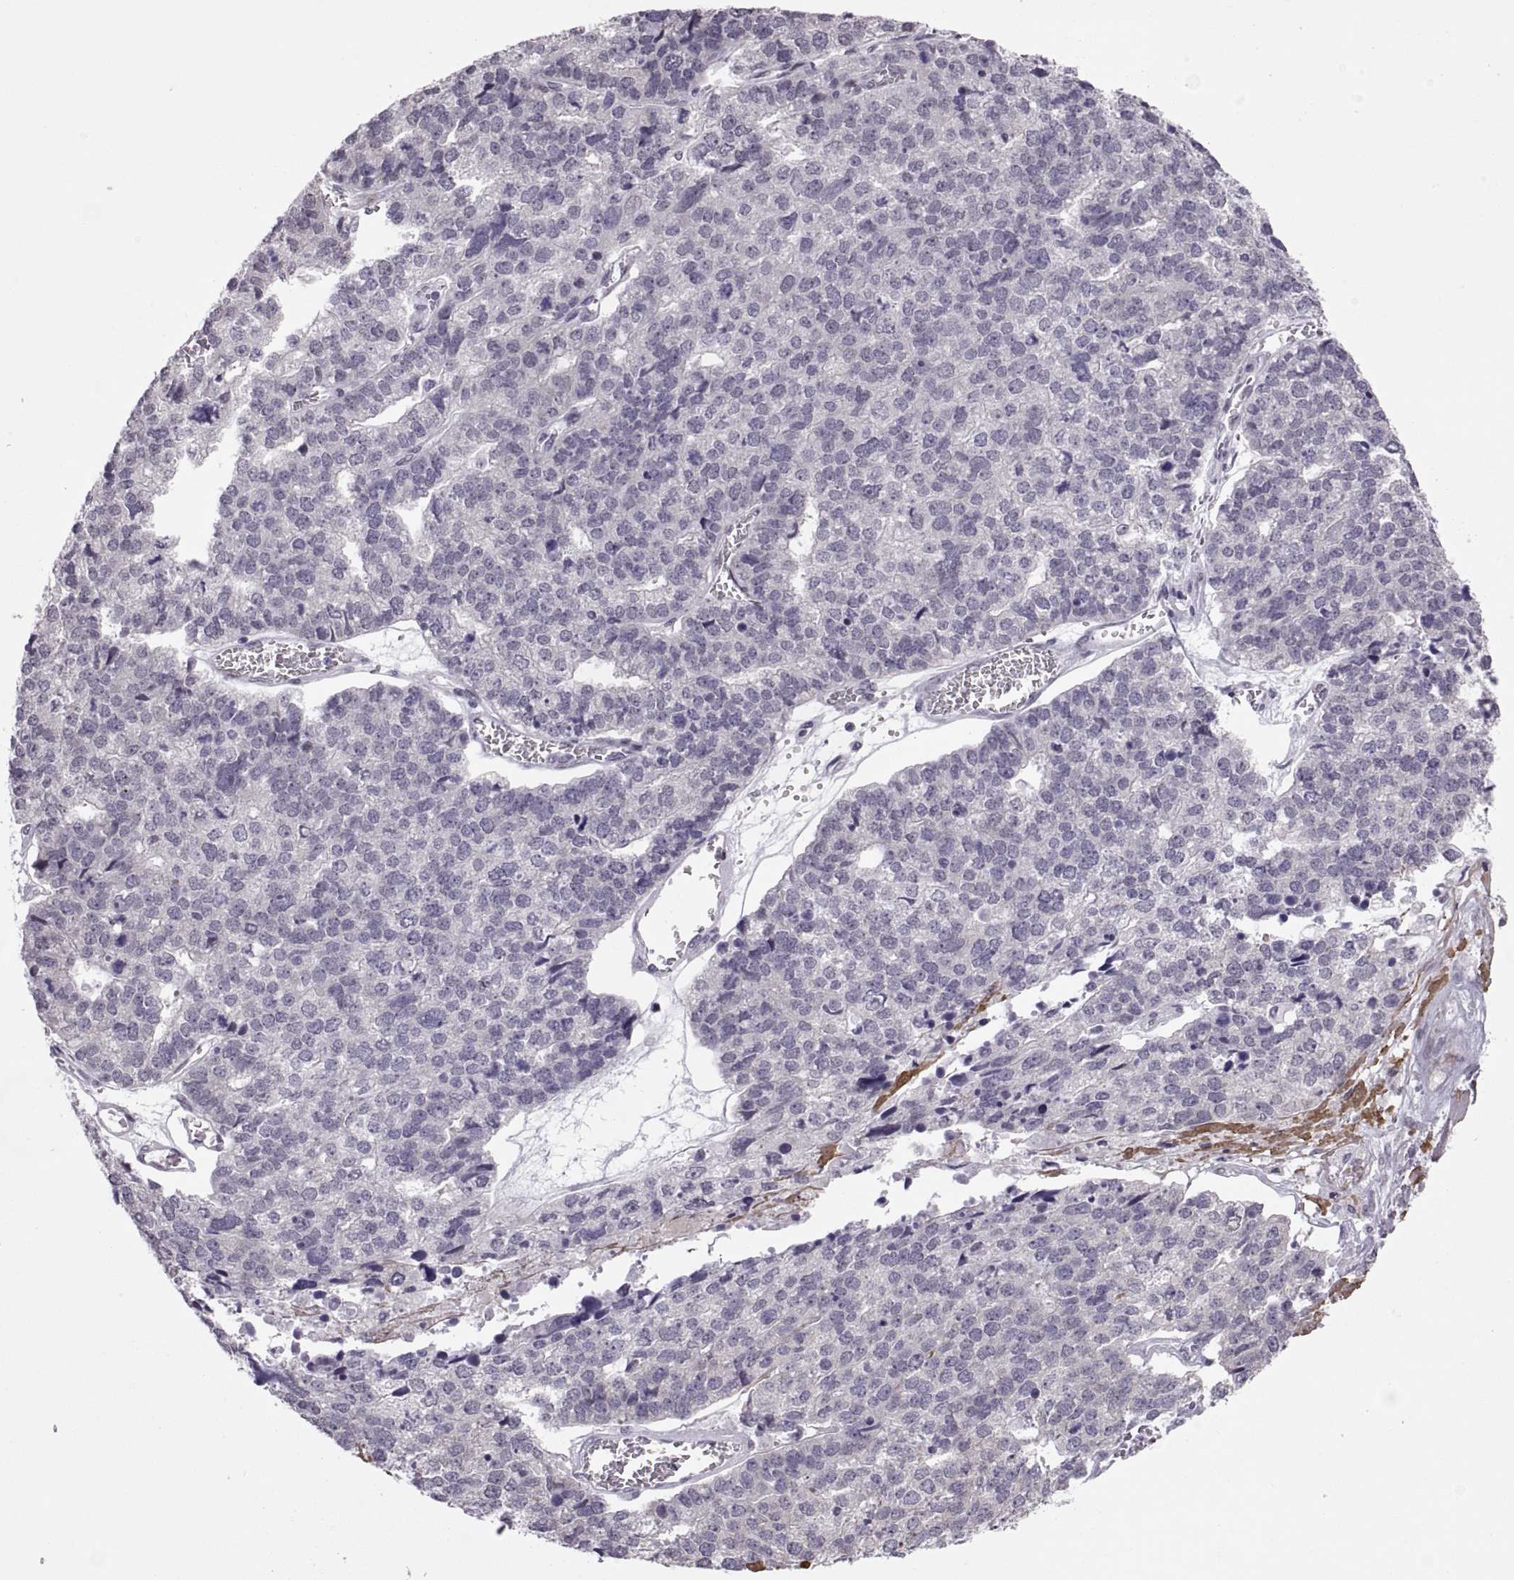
{"staining": {"intensity": "negative", "quantity": "none", "location": "none"}, "tissue": "stomach cancer", "cell_type": "Tumor cells", "image_type": "cancer", "snomed": [{"axis": "morphology", "description": "Adenocarcinoma, NOS"}, {"axis": "topography", "description": "Stomach"}], "caption": "There is no significant expression in tumor cells of stomach cancer (adenocarcinoma).", "gene": "KRT77", "patient": {"sex": "male", "age": 69}}